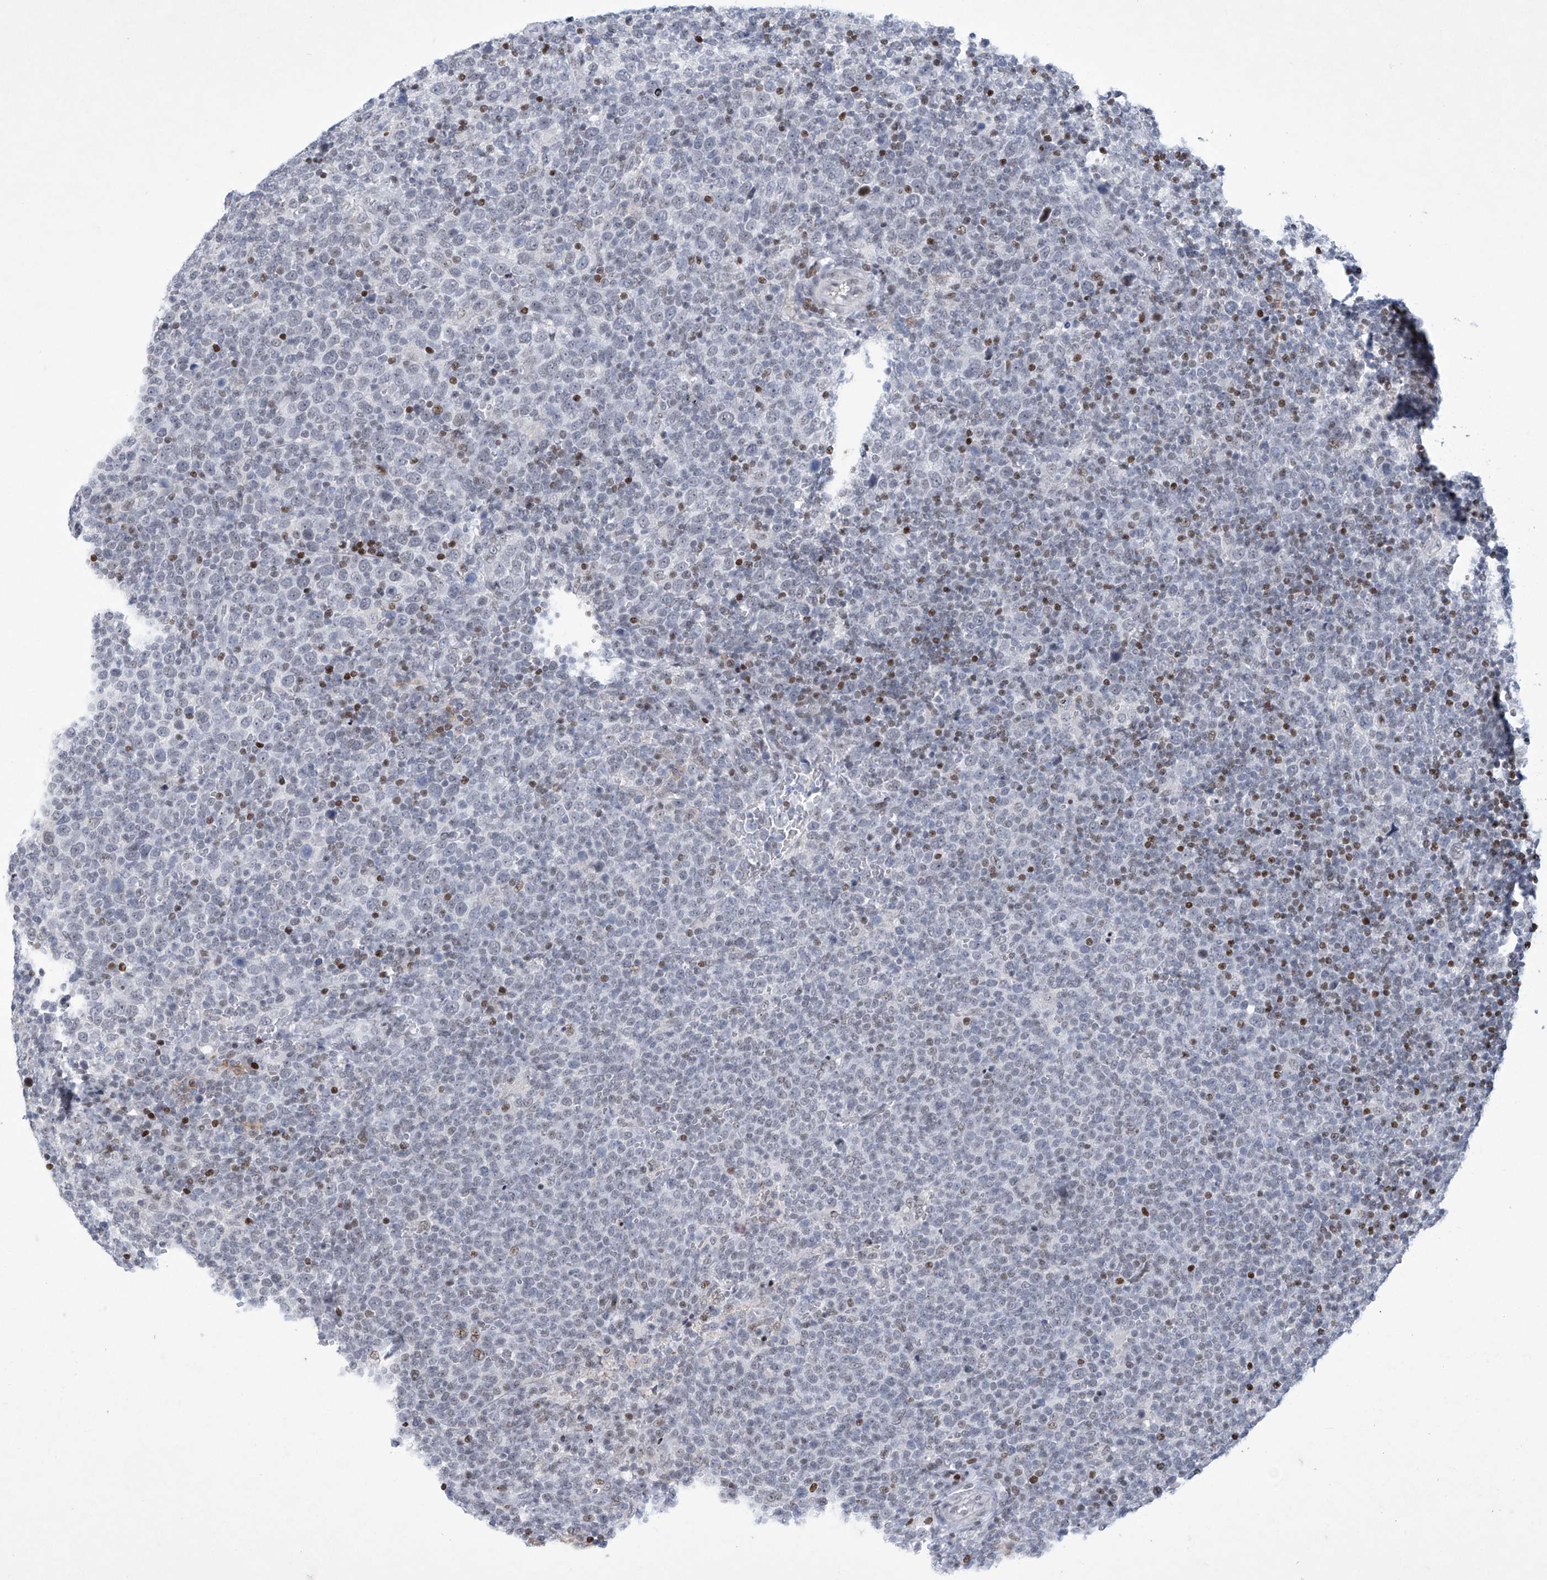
{"staining": {"intensity": "weak", "quantity": "<25%", "location": "nuclear"}, "tissue": "lymphoma", "cell_type": "Tumor cells", "image_type": "cancer", "snomed": [{"axis": "morphology", "description": "Malignant lymphoma, non-Hodgkin's type, High grade"}, {"axis": "topography", "description": "Lymph node"}], "caption": "IHC micrograph of human malignant lymphoma, non-Hodgkin's type (high-grade) stained for a protein (brown), which displays no positivity in tumor cells.", "gene": "RFX7", "patient": {"sex": "male", "age": 61}}